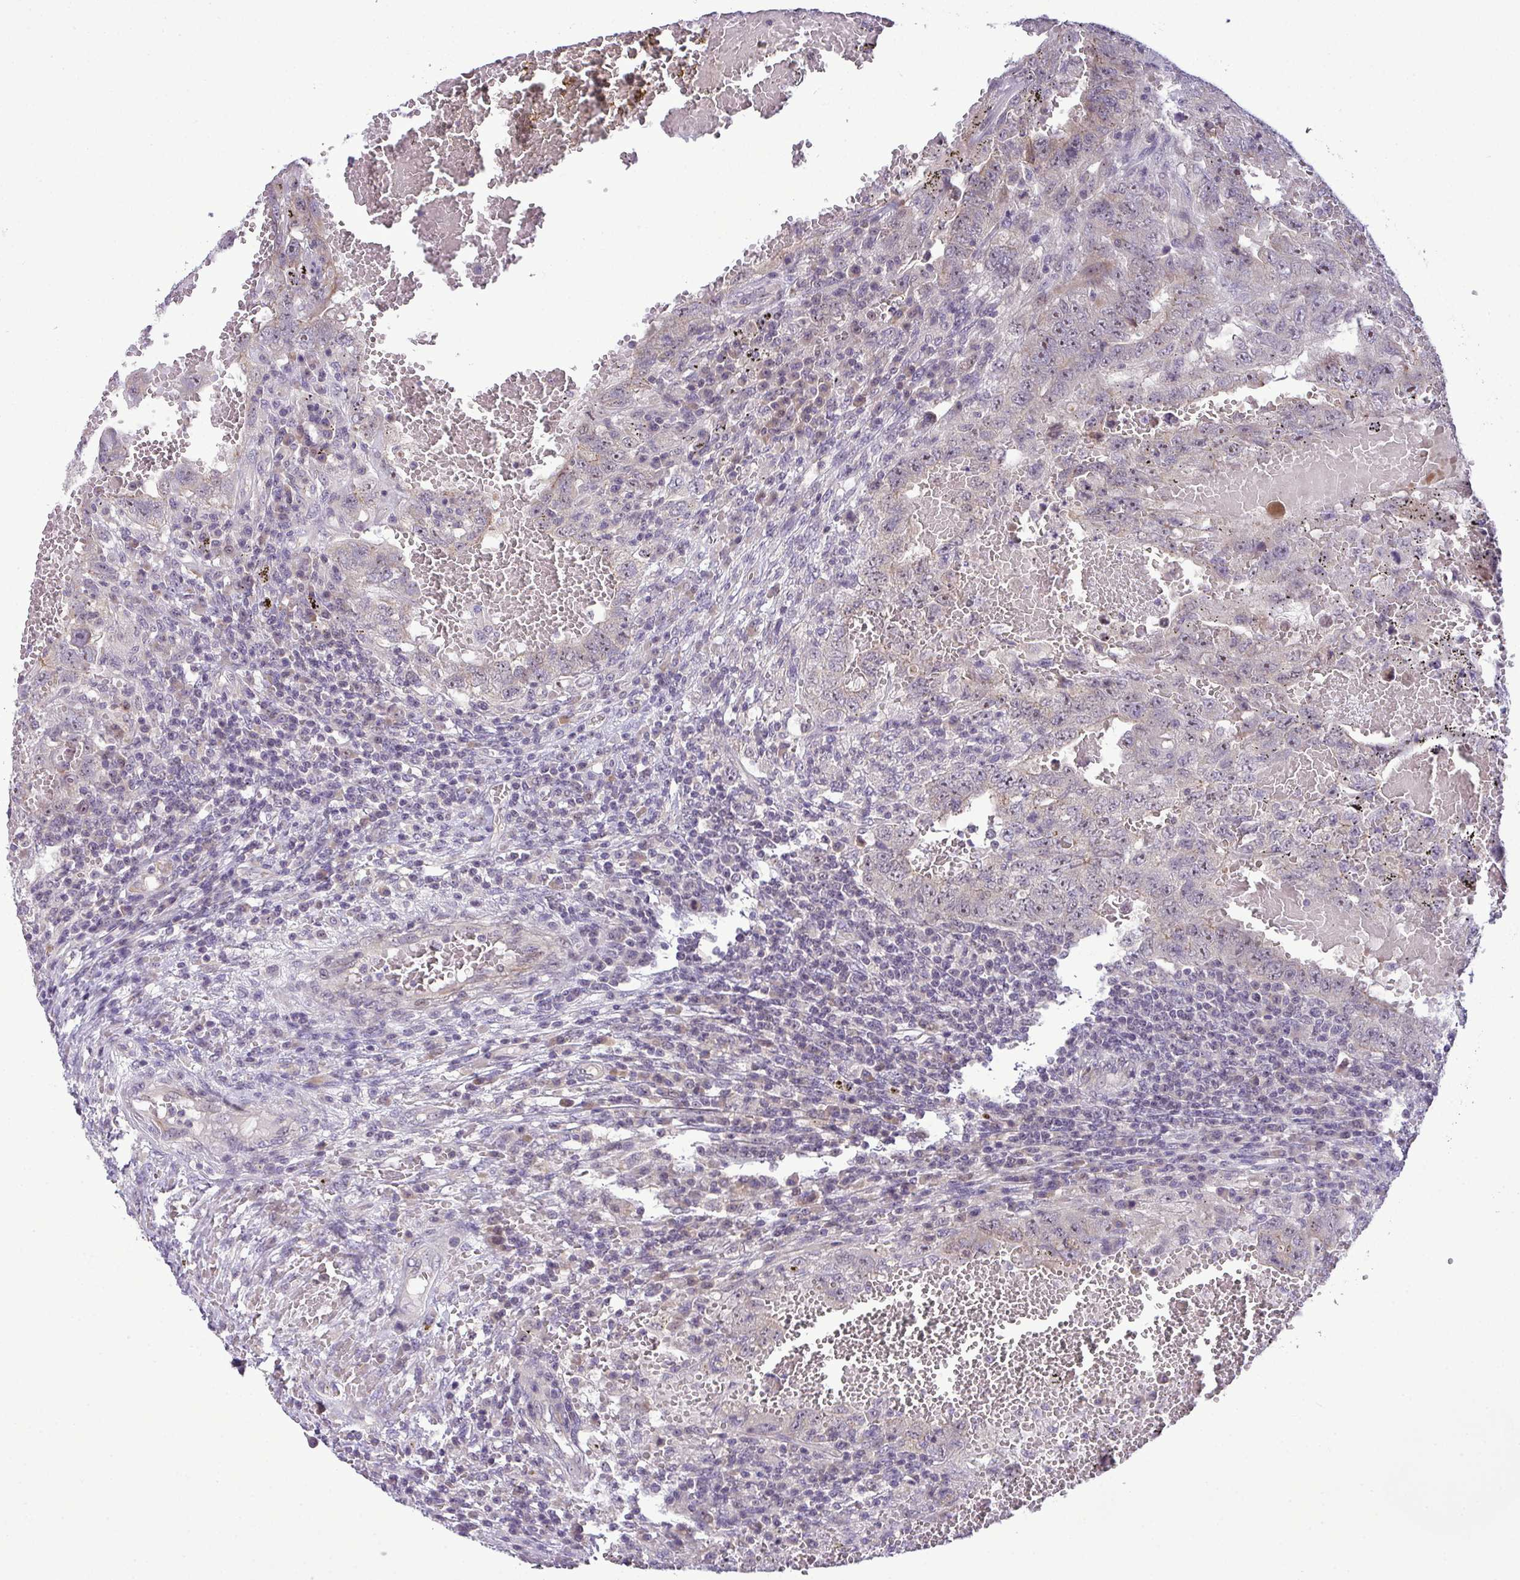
{"staining": {"intensity": "weak", "quantity": "<25%", "location": "cytoplasmic/membranous"}, "tissue": "testis cancer", "cell_type": "Tumor cells", "image_type": "cancer", "snomed": [{"axis": "morphology", "description": "Carcinoma, Embryonal, NOS"}, {"axis": "topography", "description": "Testis"}], "caption": "DAB immunohistochemical staining of human testis cancer (embryonal carcinoma) displays no significant staining in tumor cells. (DAB (3,3'-diaminobenzidine) IHC, high magnification).", "gene": "NT5C1A", "patient": {"sex": "male", "age": 26}}